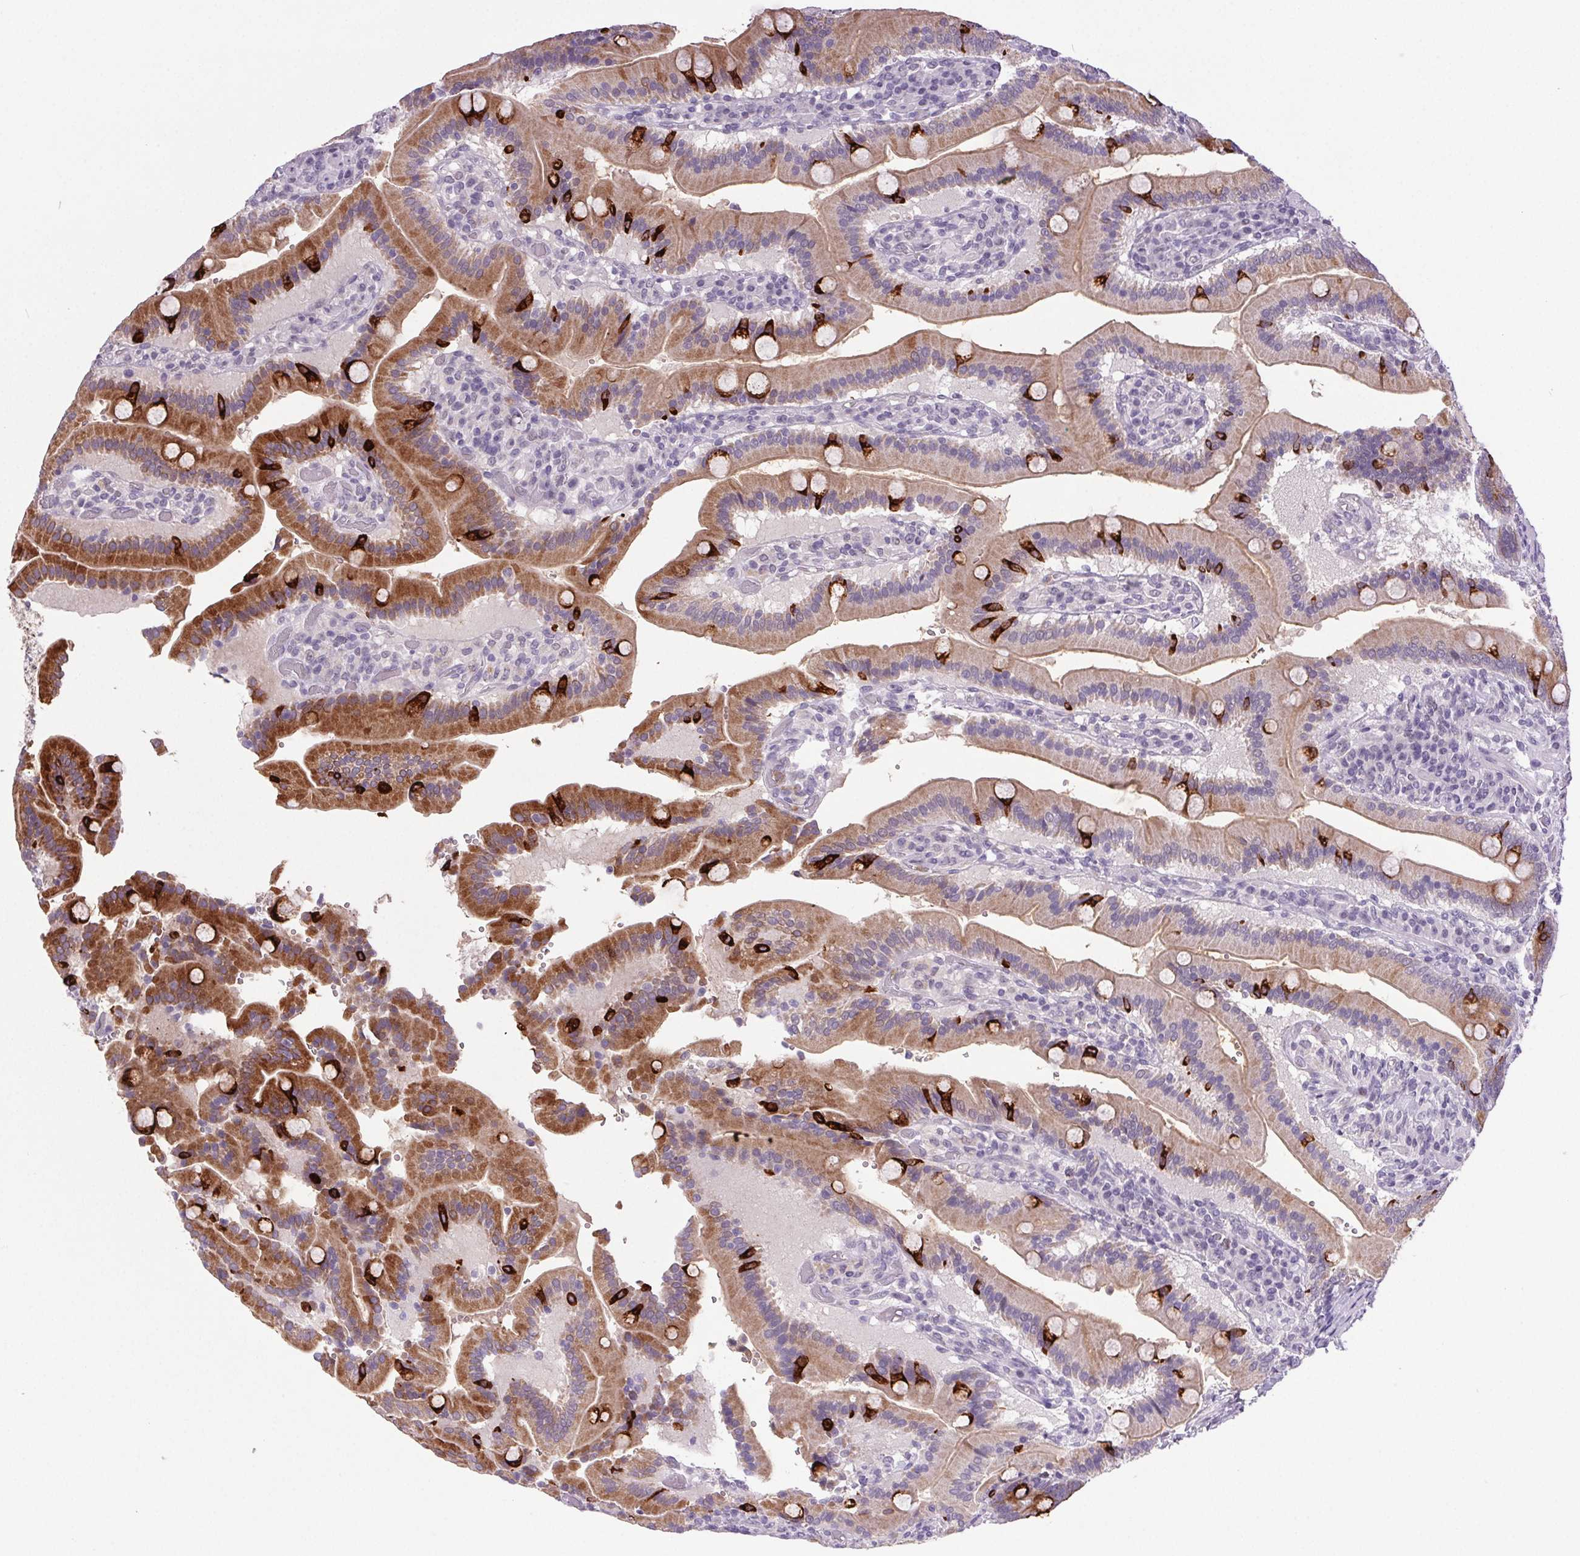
{"staining": {"intensity": "strong", "quantity": "25%-75%", "location": "cytoplasmic/membranous"}, "tissue": "duodenum", "cell_type": "Glandular cells", "image_type": "normal", "snomed": [{"axis": "morphology", "description": "Normal tissue, NOS"}, {"axis": "topography", "description": "Duodenum"}], "caption": "A high-resolution image shows immunohistochemistry (IHC) staining of benign duodenum, which displays strong cytoplasmic/membranous expression in about 25%-75% of glandular cells.", "gene": "TRDN", "patient": {"sex": "female", "age": 62}}